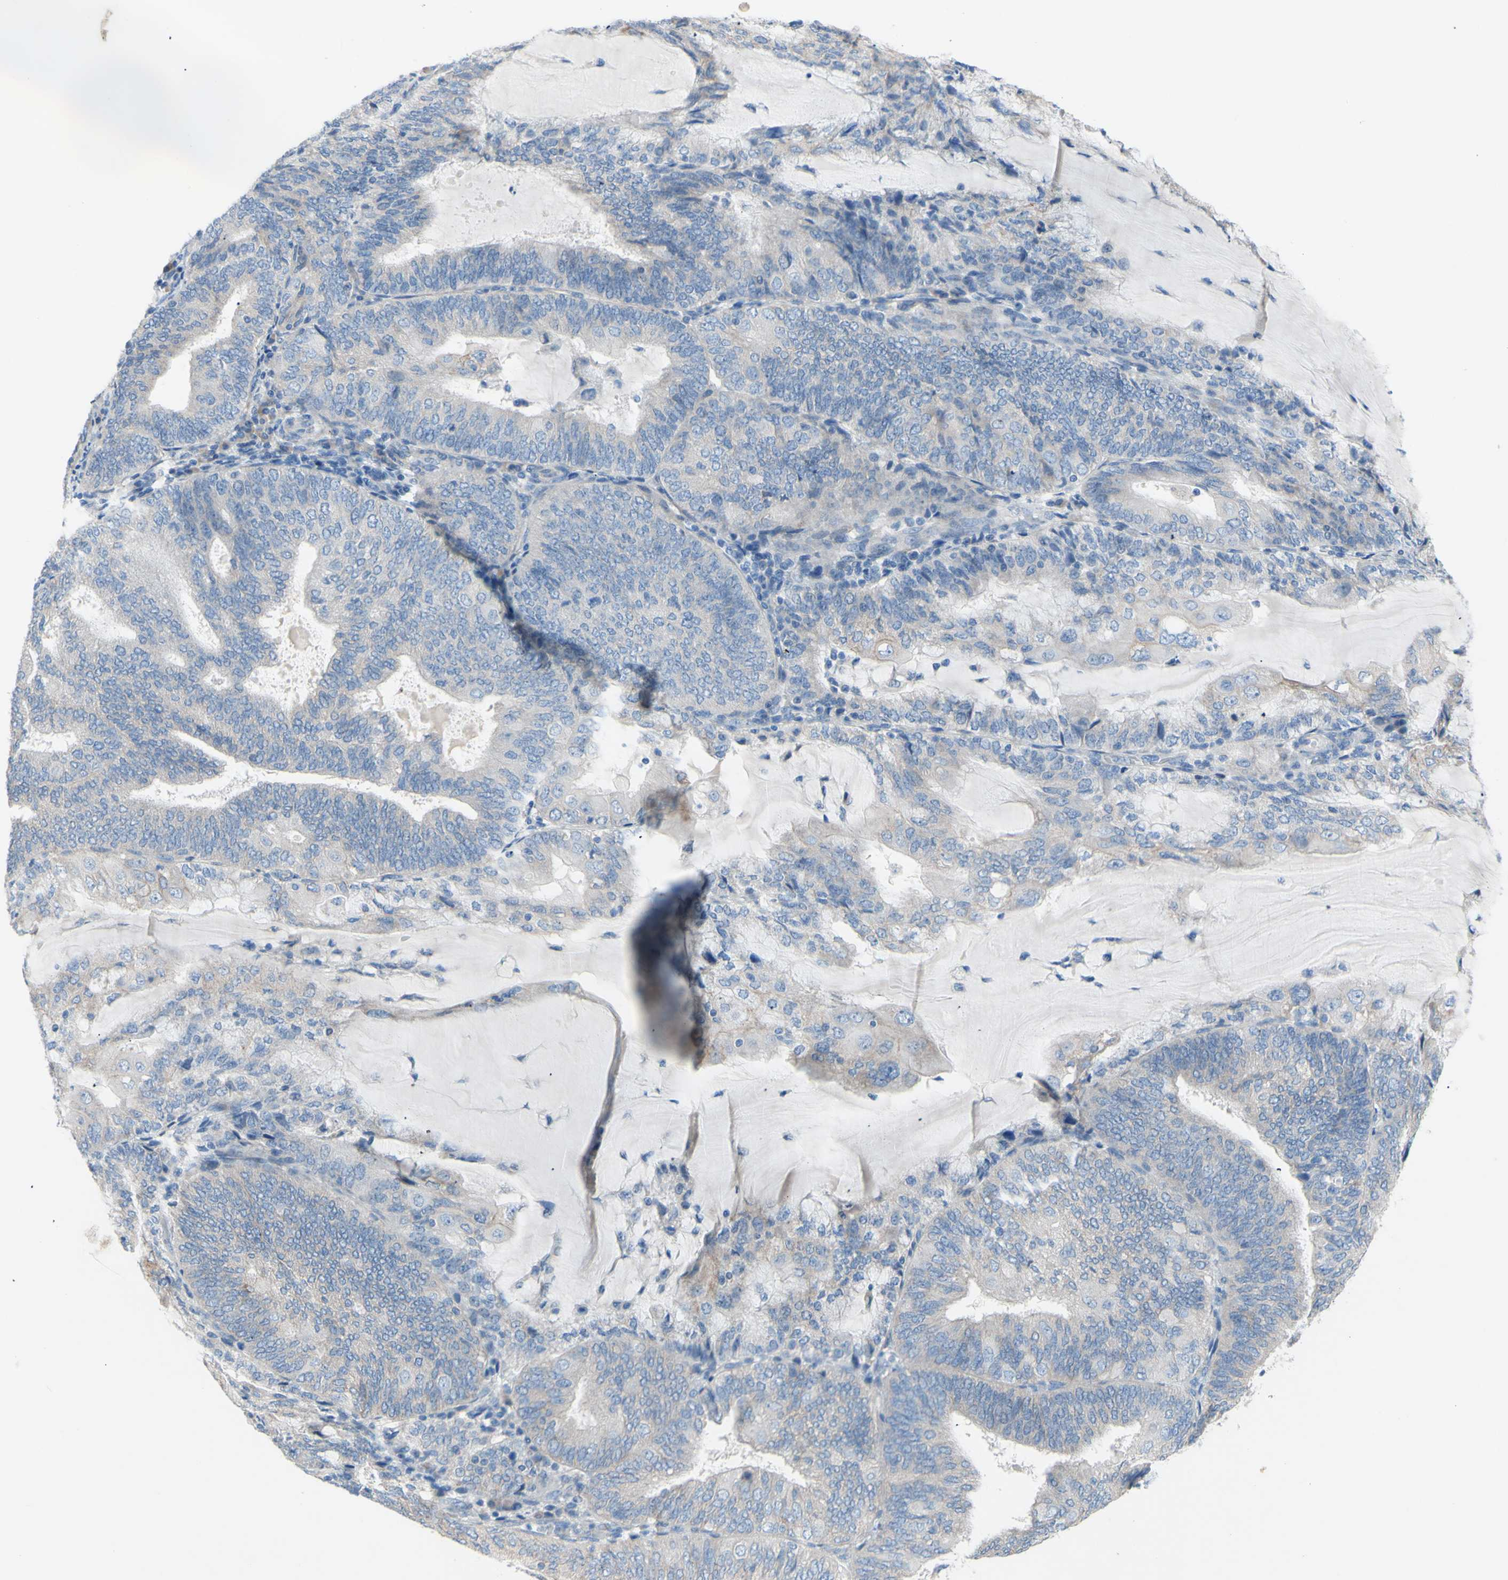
{"staining": {"intensity": "negative", "quantity": "none", "location": "none"}, "tissue": "endometrial cancer", "cell_type": "Tumor cells", "image_type": "cancer", "snomed": [{"axis": "morphology", "description": "Adenocarcinoma, NOS"}, {"axis": "topography", "description": "Endometrium"}], "caption": "Protein analysis of endometrial cancer (adenocarcinoma) reveals no significant staining in tumor cells.", "gene": "TMIGD2", "patient": {"sex": "female", "age": 81}}